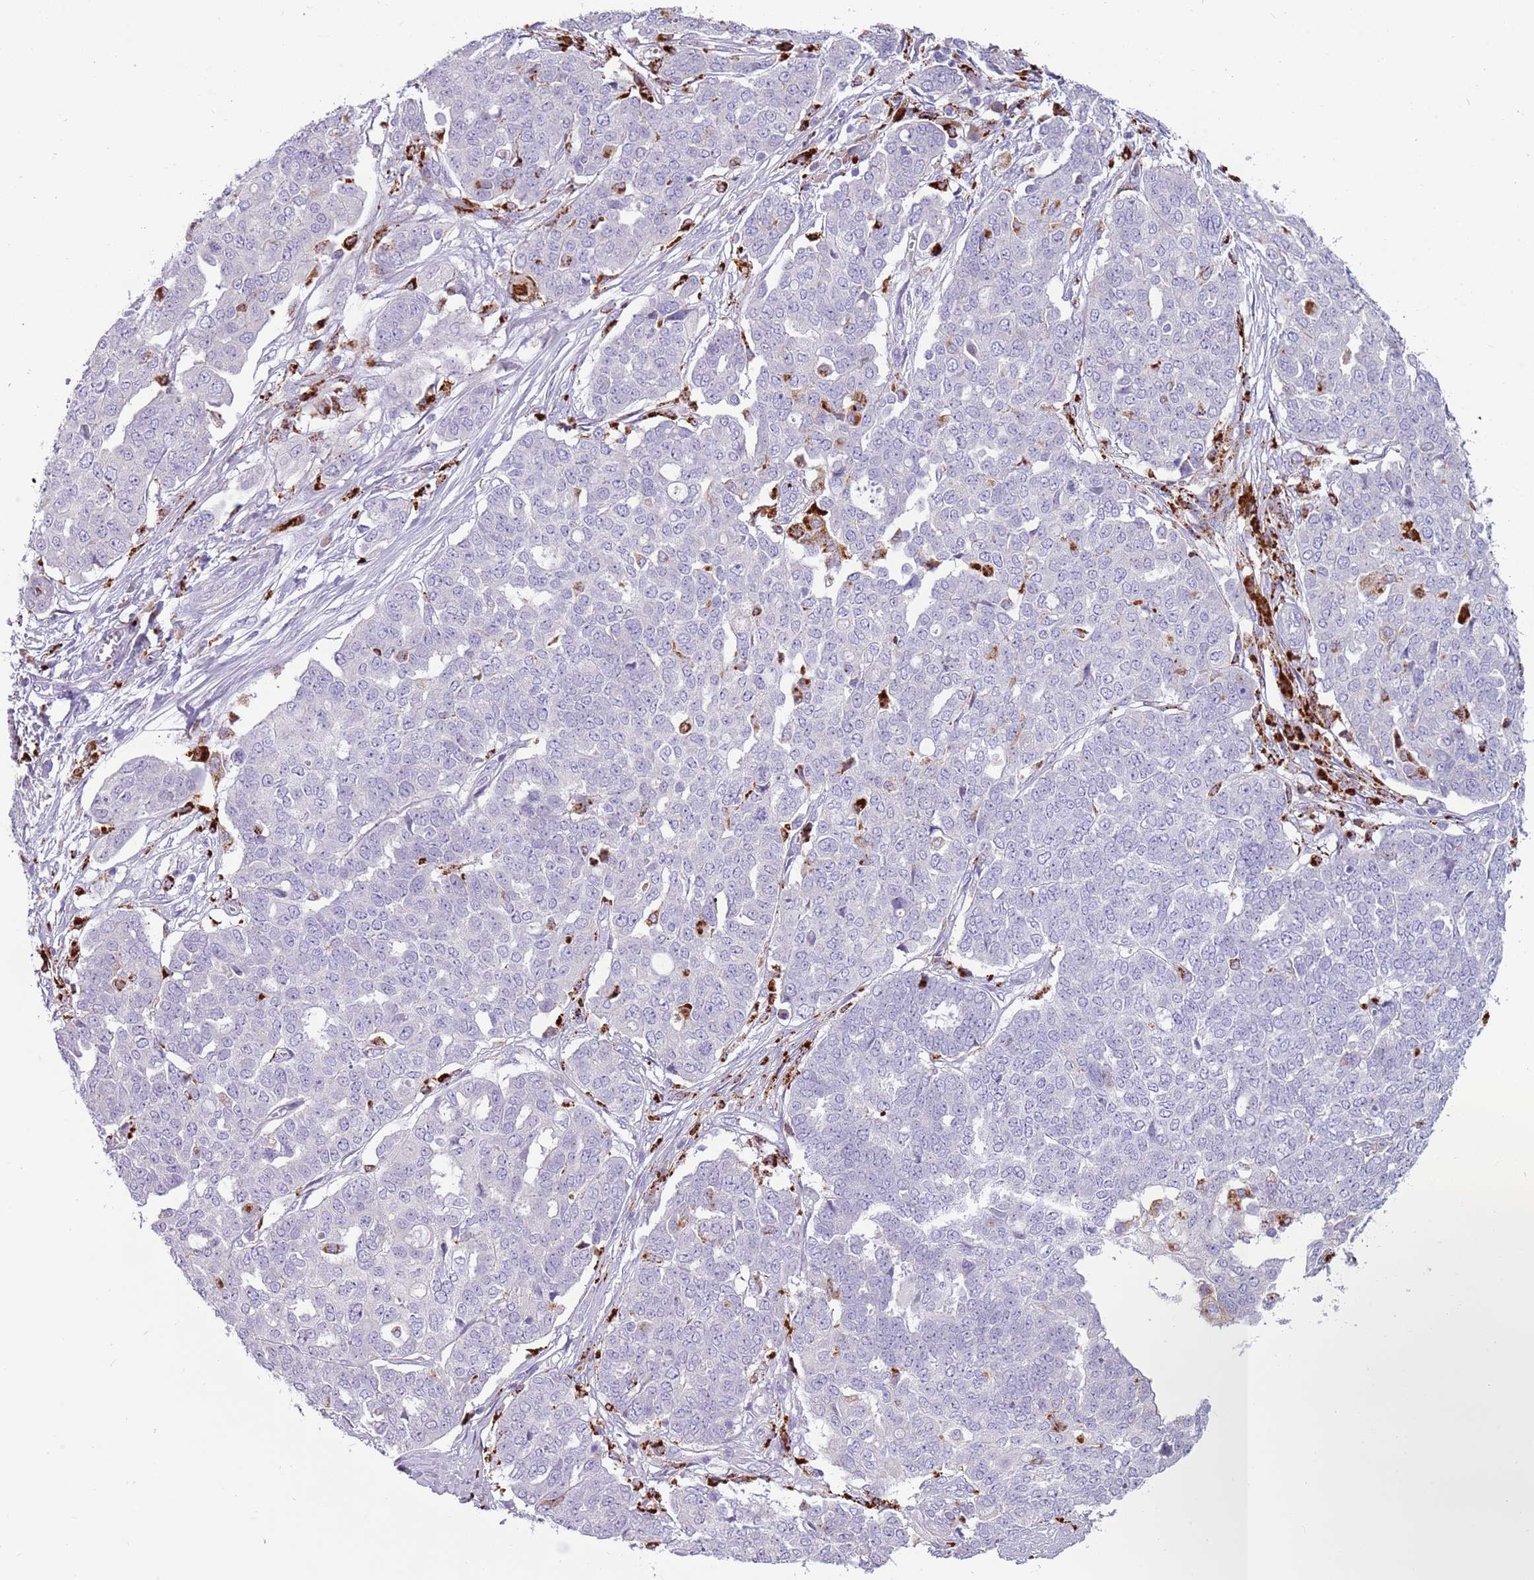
{"staining": {"intensity": "negative", "quantity": "none", "location": "none"}, "tissue": "ovarian cancer", "cell_type": "Tumor cells", "image_type": "cancer", "snomed": [{"axis": "morphology", "description": "Cystadenocarcinoma, serous, NOS"}, {"axis": "topography", "description": "Soft tissue"}, {"axis": "topography", "description": "Ovary"}], "caption": "Tumor cells are negative for brown protein staining in ovarian cancer. (DAB (3,3'-diaminobenzidine) immunohistochemistry (IHC) with hematoxylin counter stain).", "gene": "NWD2", "patient": {"sex": "female", "age": 57}}